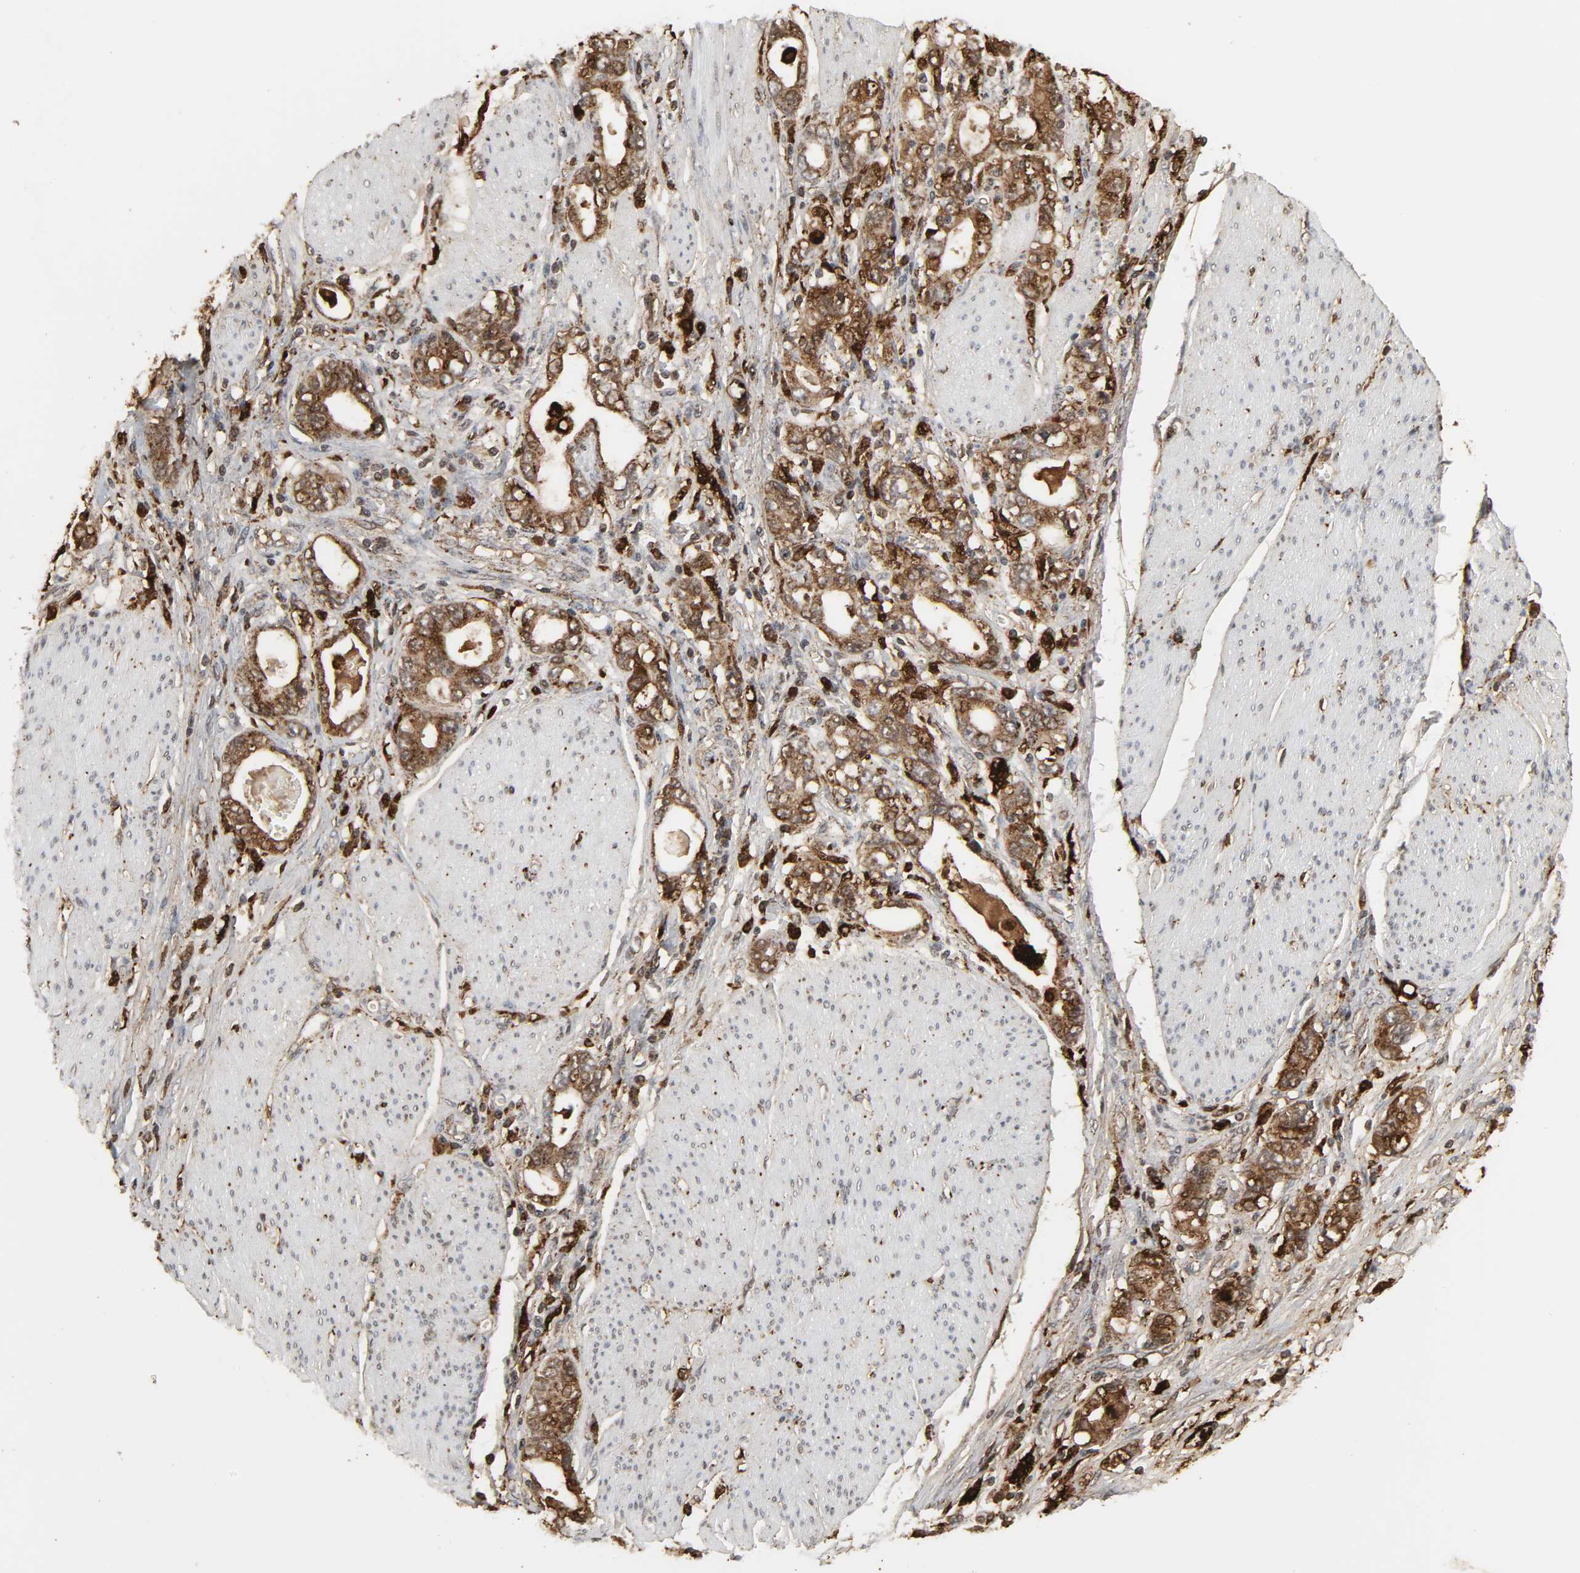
{"staining": {"intensity": "strong", "quantity": ">75%", "location": "cytoplasmic/membranous"}, "tissue": "stomach cancer", "cell_type": "Tumor cells", "image_type": "cancer", "snomed": [{"axis": "morphology", "description": "Adenocarcinoma, NOS"}, {"axis": "topography", "description": "Stomach, lower"}], "caption": "An immunohistochemistry (IHC) image of tumor tissue is shown. Protein staining in brown shows strong cytoplasmic/membranous positivity in stomach cancer within tumor cells.", "gene": "PSAP", "patient": {"sex": "female", "age": 93}}